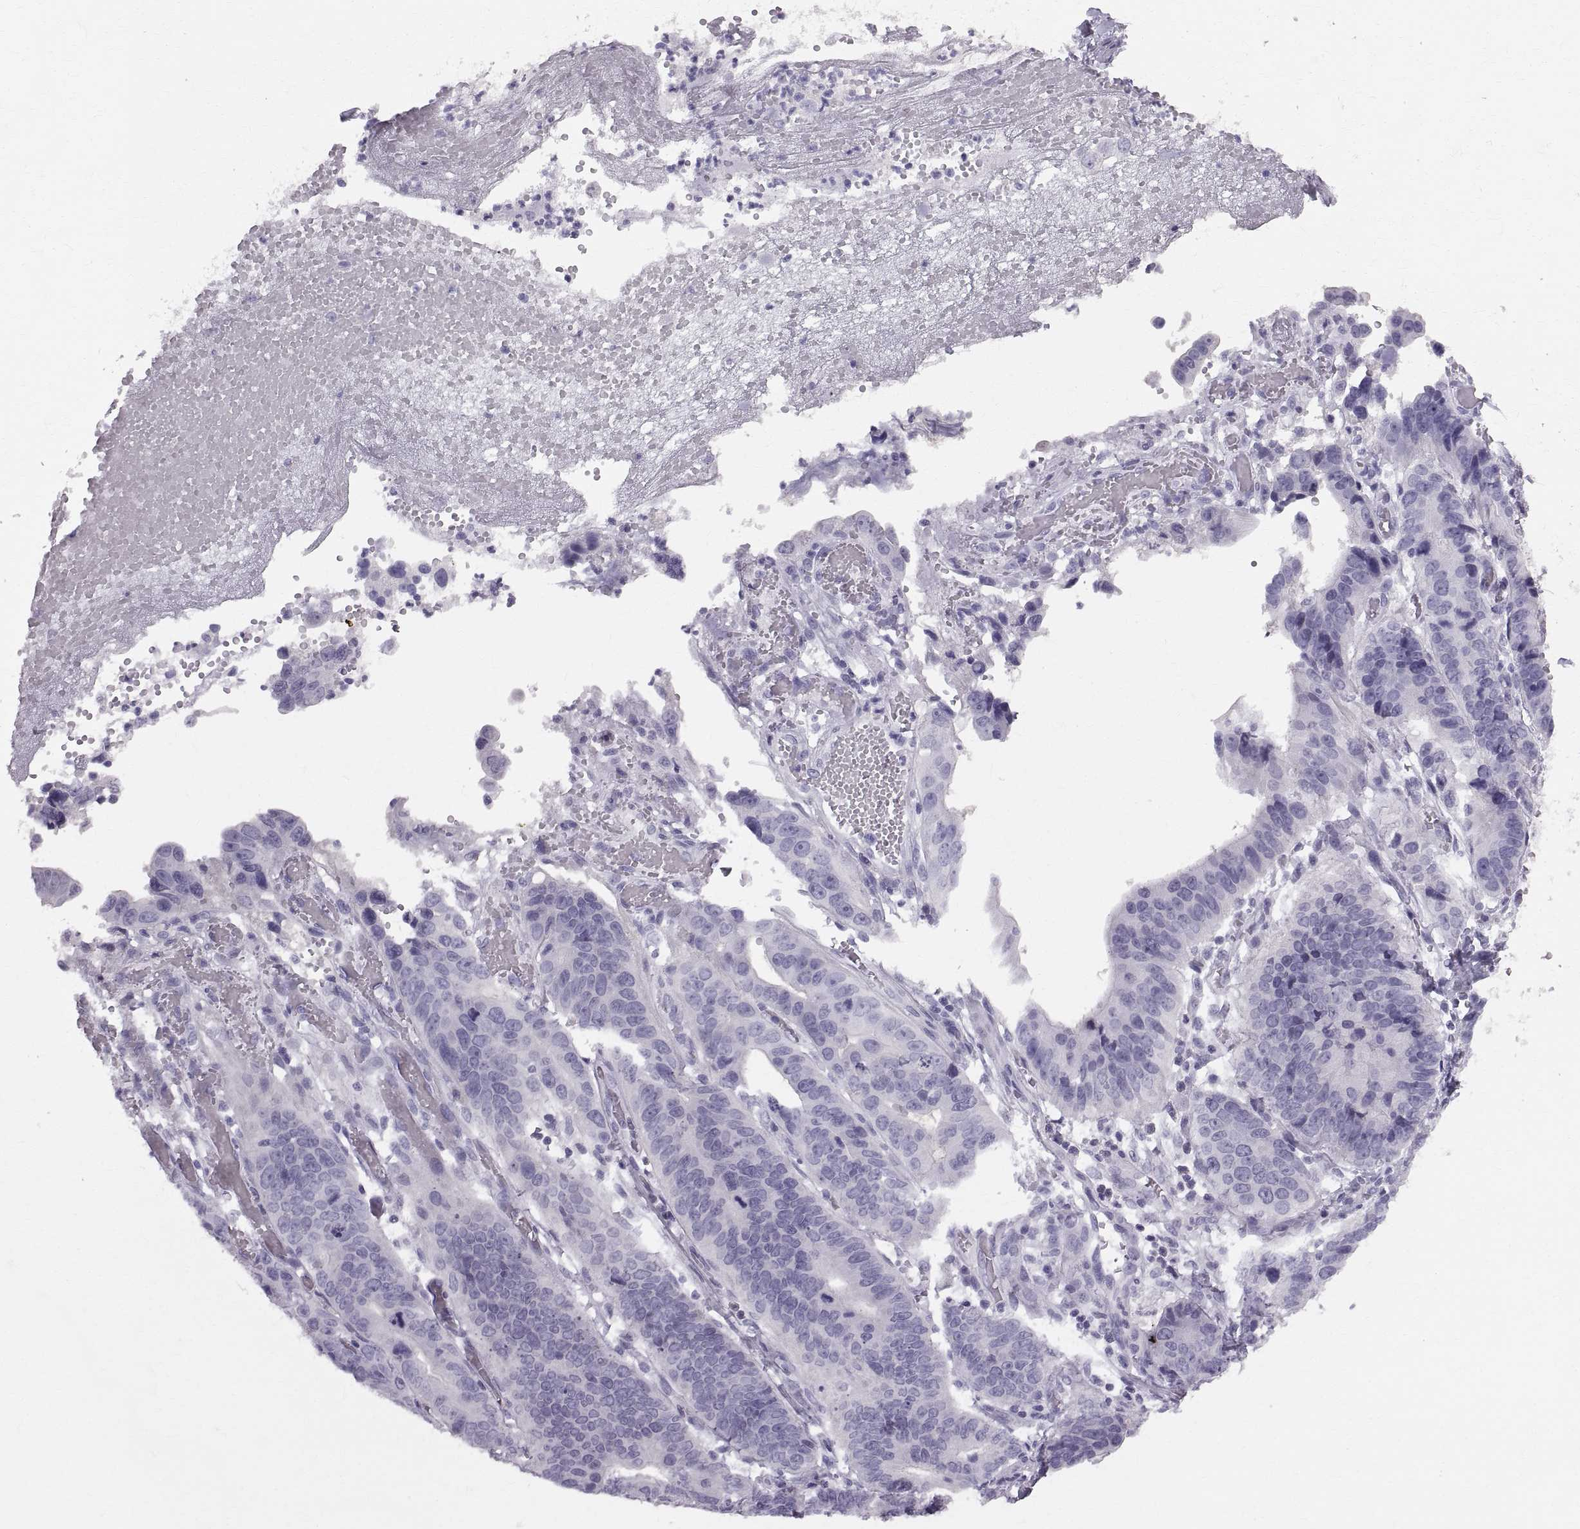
{"staining": {"intensity": "negative", "quantity": "none", "location": "none"}, "tissue": "stomach cancer", "cell_type": "Tumor cells", "image_type": "cancer", "snomed": [{"axis": "morphology", "description": "Adenocarcinoma, NOS"}, {"axis": "topography", "description": "Stomach"}], "caption": "Immunohistochemical staining of human adenocarcinoma (stomach) demonstrates no significant positivity in tumor cells.", "gene": "SLC22A6", "patient": {"sex": "male", "age": 84}}